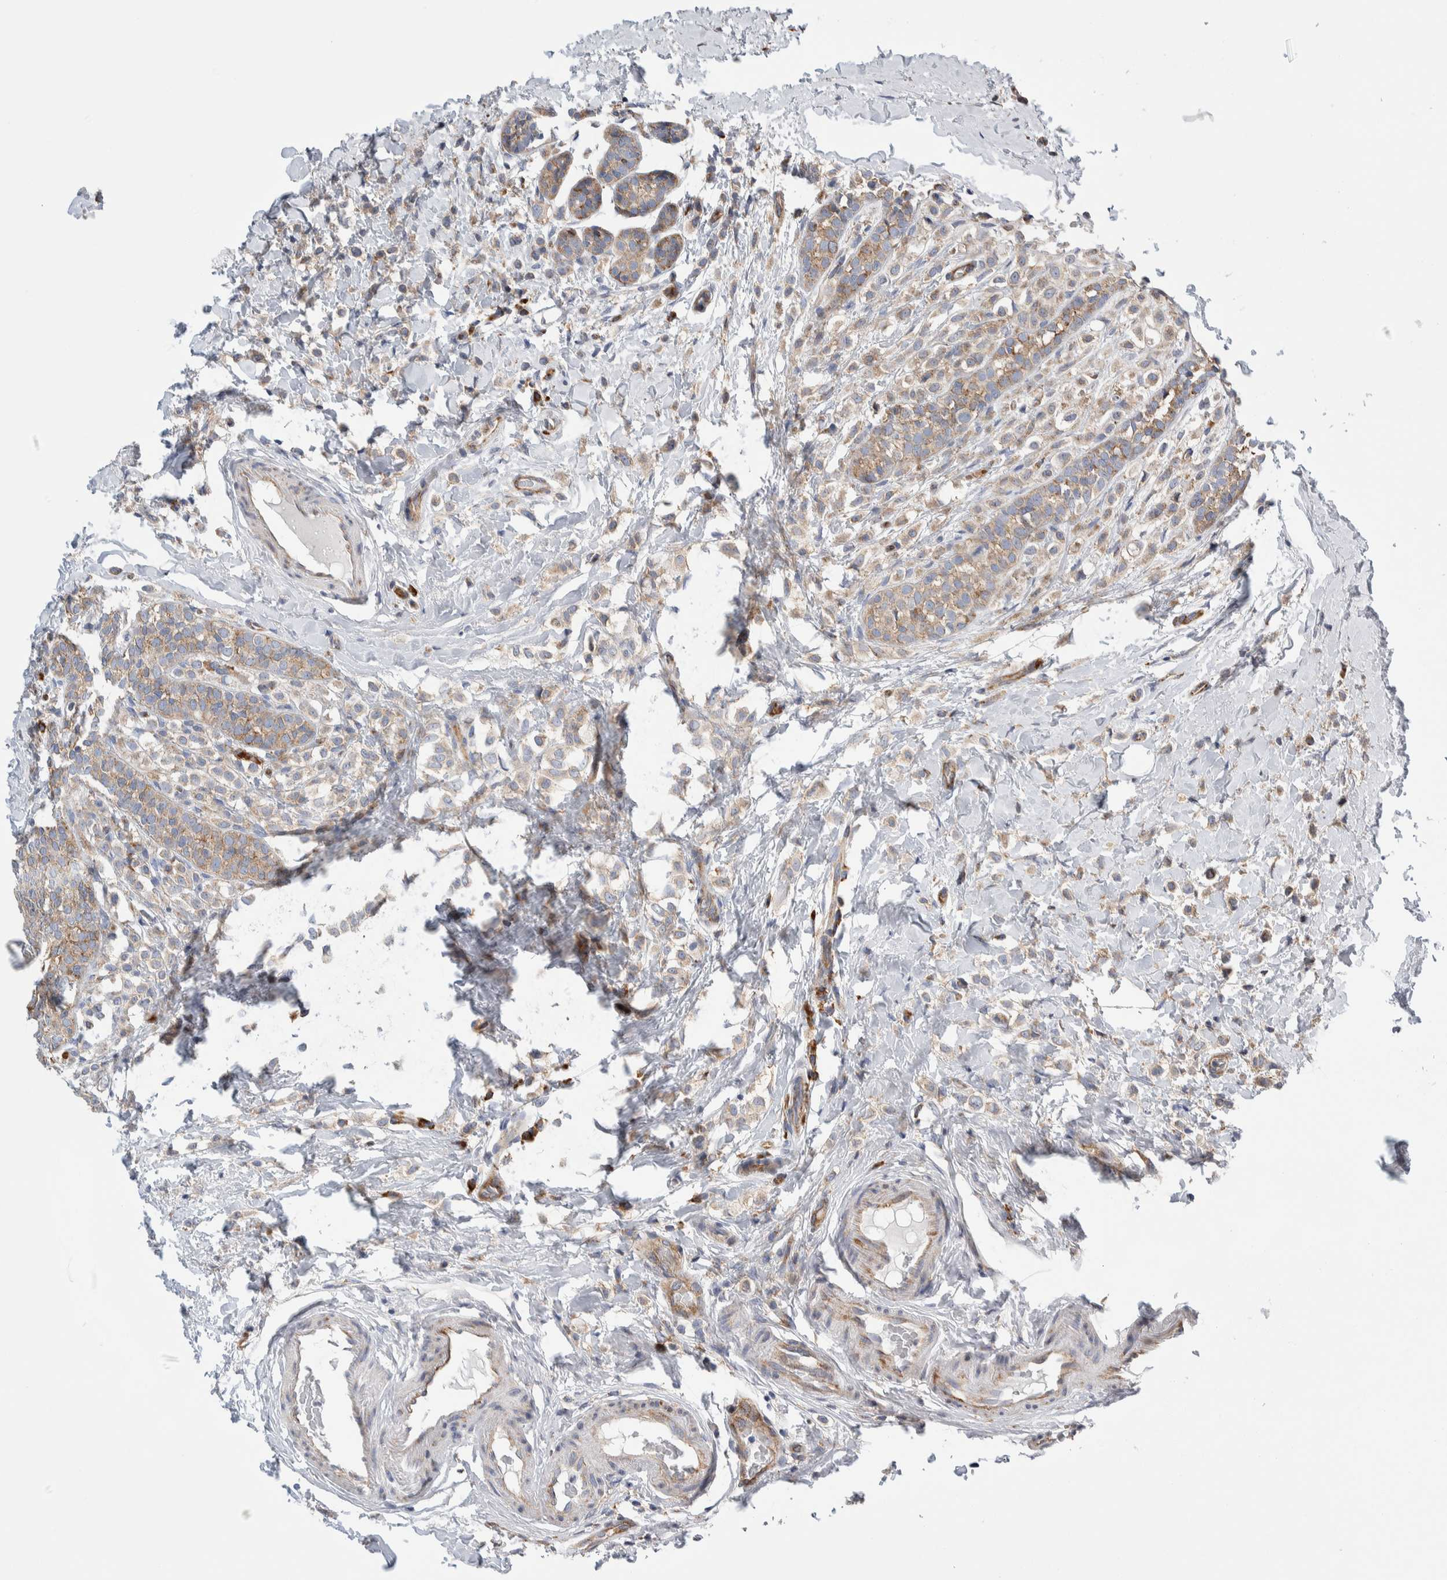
{"staining": {"intensity": "weak", "quantity": ">75%", "location": "cytoplasmic/membranous"}, "tissue": "breast cancer", "cell_type": "Tumor cells", "image_type": "cancer", "snomed": [{"axis": "morphology", "description": "Lobular carcinoma"}, {"axis": "topography", "description": "Breast"}], "caption": "Protein staining by IHC exhibits weak cytoplasmic/membranous expression in about >75% of tumor cells in breast cancer. Immunohistochemistry (ihc) stains the protein of interest in brown and the nuclei are stained blue.", "gene": "RACK1", "patient": {"sex": "female", "age": 50}}